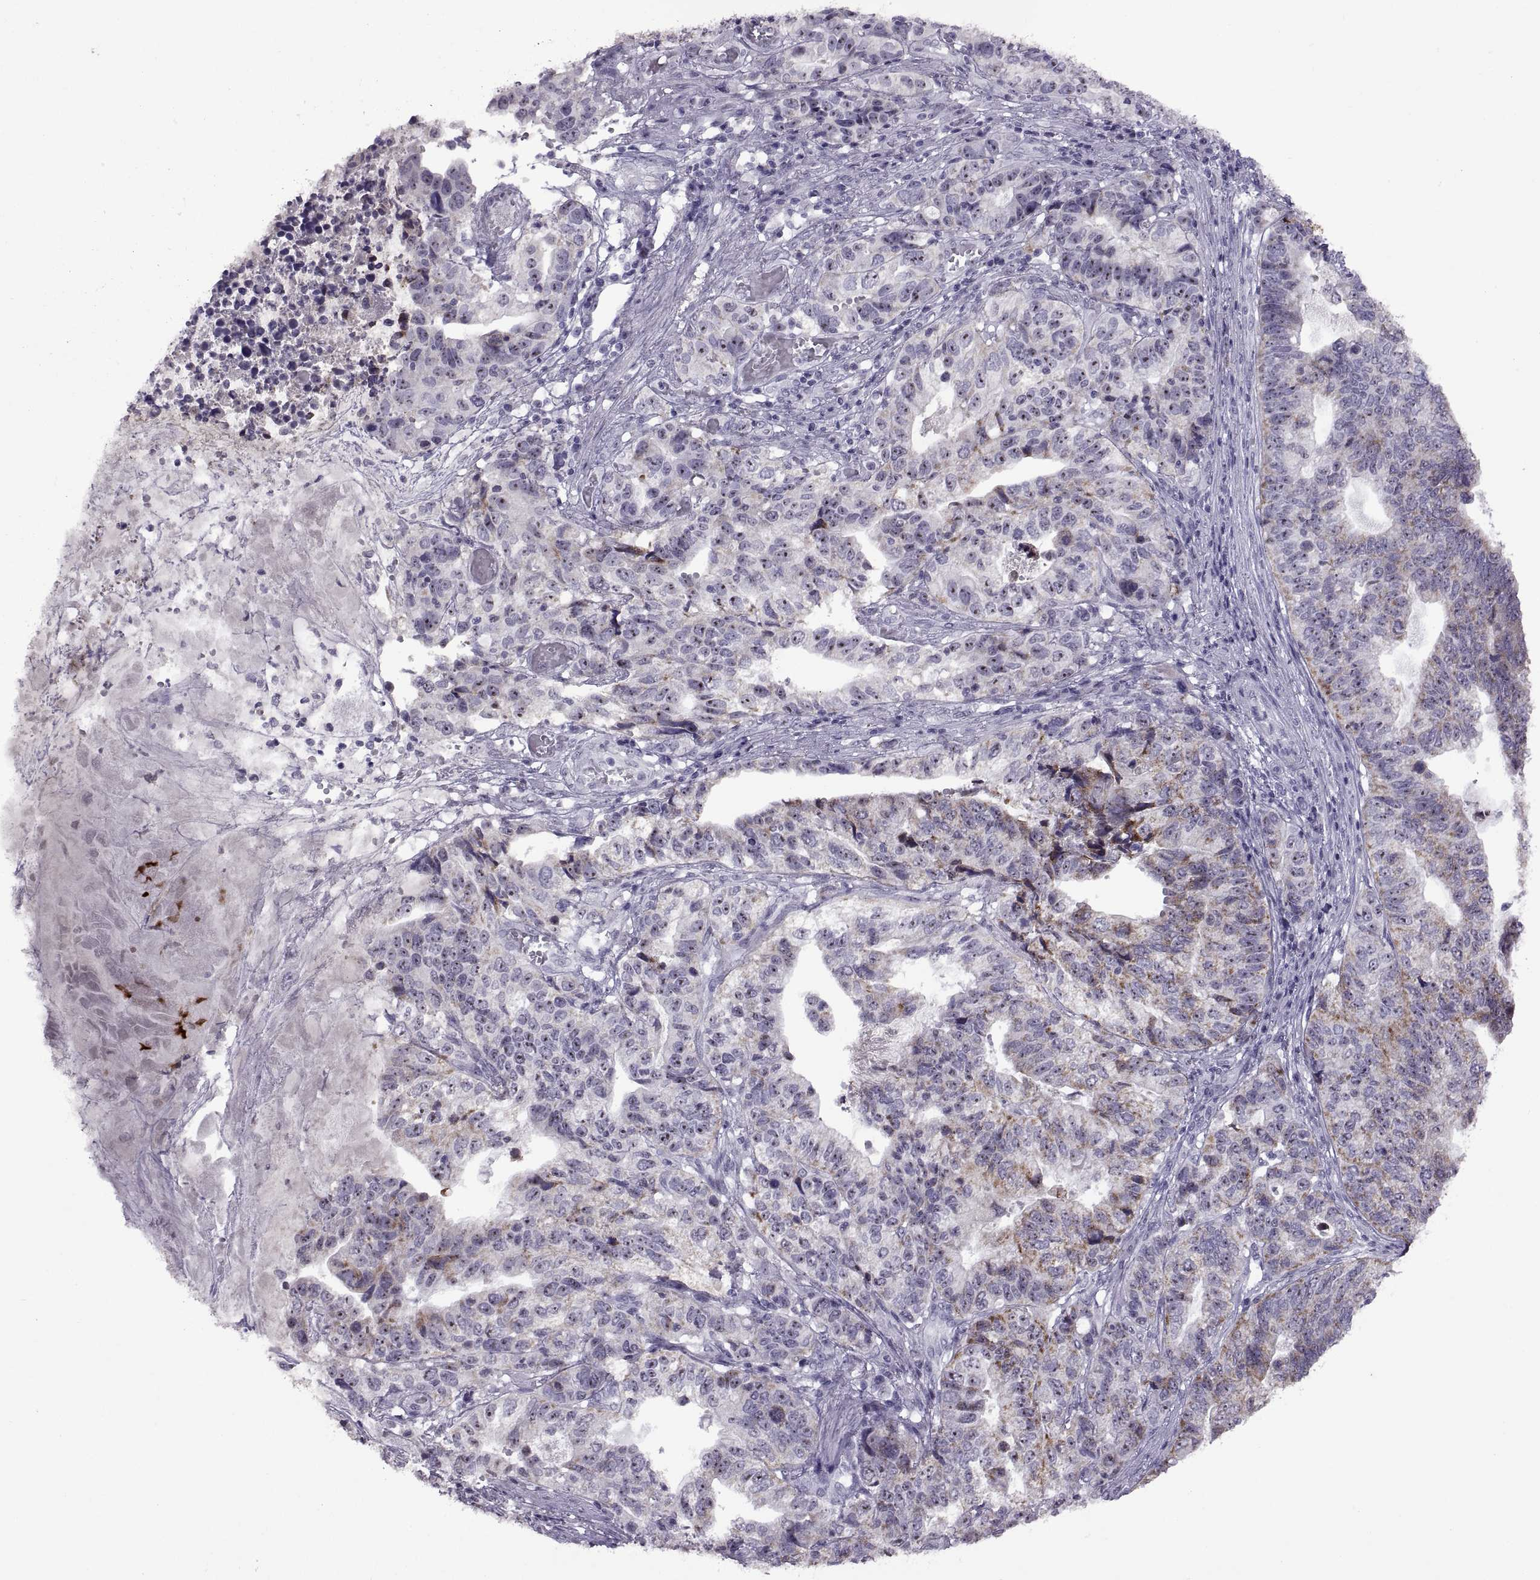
{"staining": {"intensity": "moderate", "quantity": "25%-75%", "location": "cytoplasmic/membranous"}, "tissue": "stomach cancer", "cell_type": "Tumor cells", "image_type": "cancer", "snomed": [{"axis": "morphology", "description": "Adenocarcinoma, NOS"}, {"axis": "topography", "description": "Stomach, upper"}], "caption": "Tumor cells display medium levels of moderate cytoplasmic/membranous positivity in approximately 25%-75% of cells in stomach adenocarcinoma.", "gene": "ASIC2", "patient": {"sex": "female", "age": 67}}